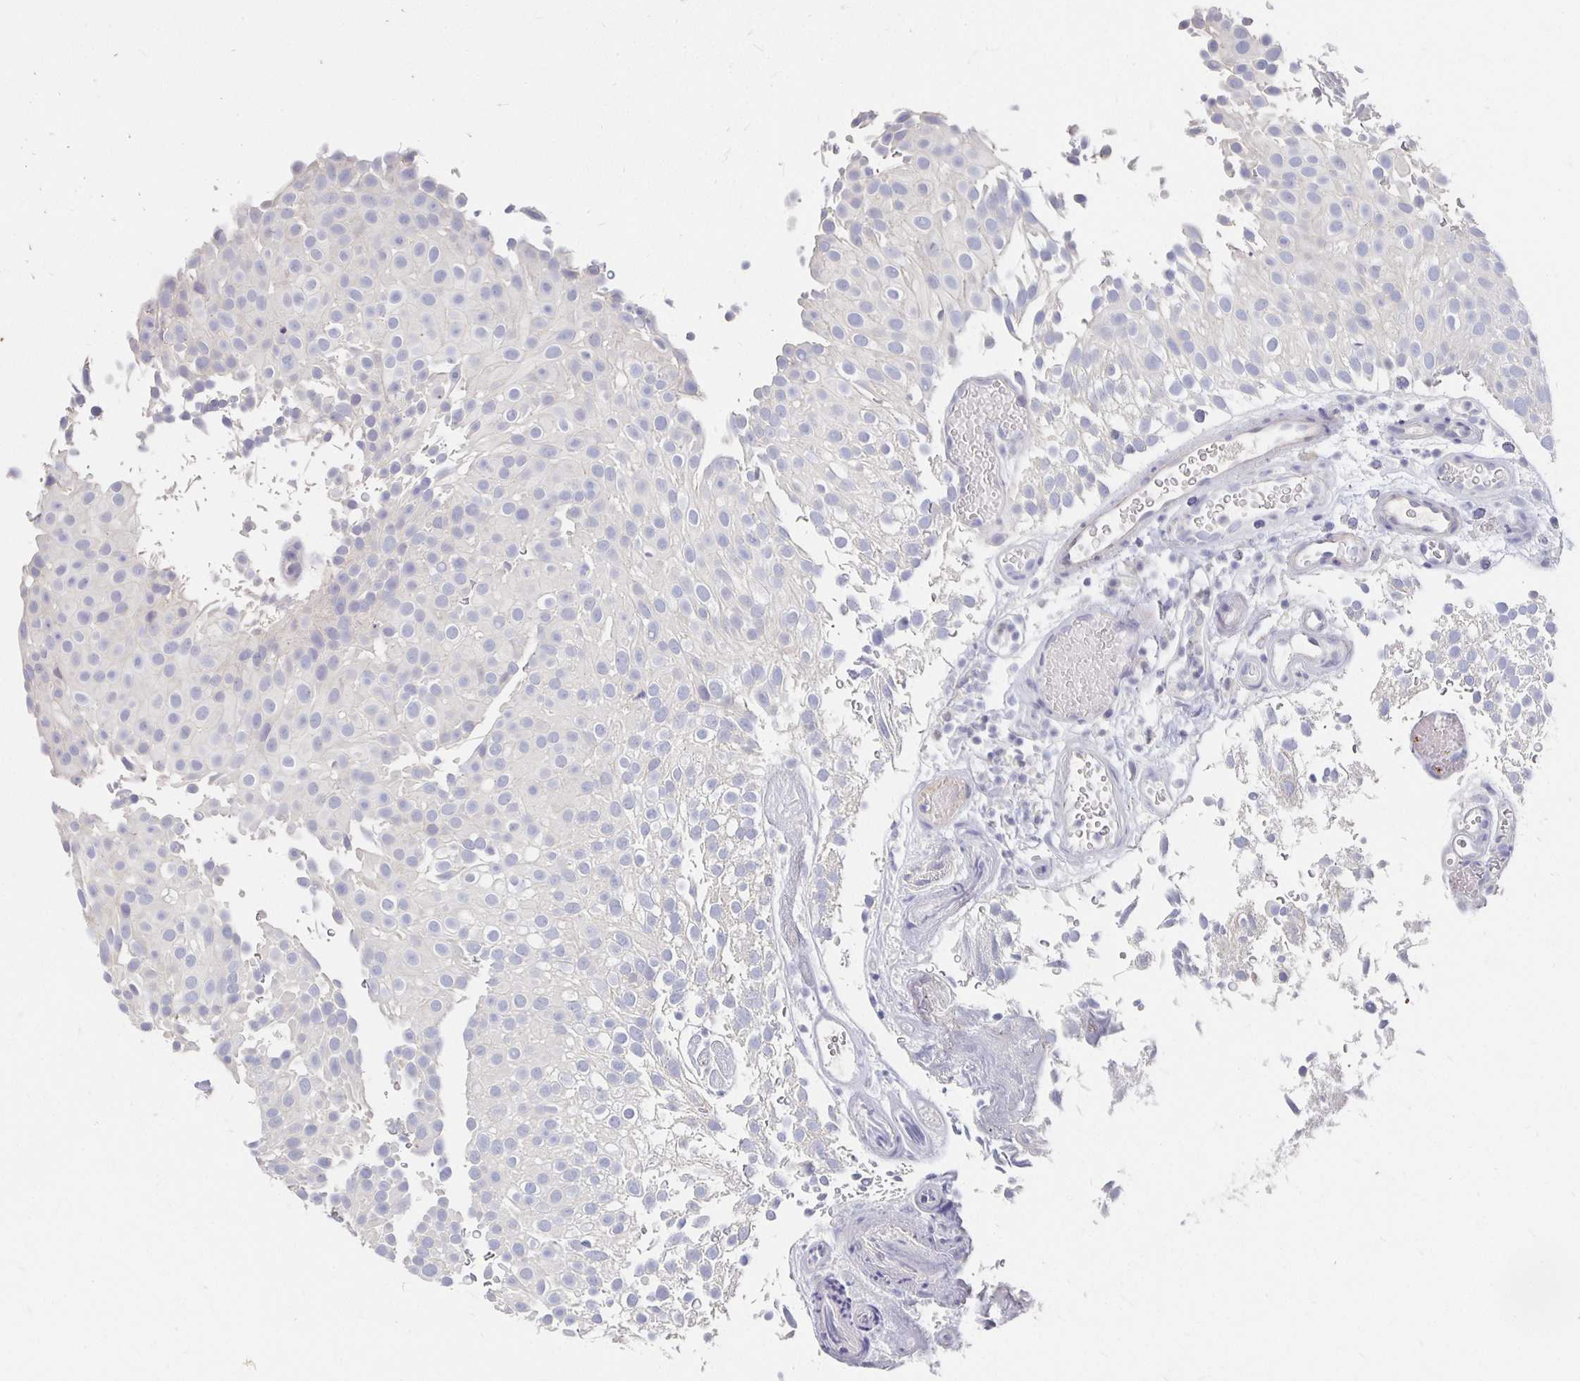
{"staining": {"intensity": "negative", "quantity": "none", "location": "none"}, "tissue": "urothelial cancer", "cell_type": "Tumor cells", "image_type": "cancer", "snomed": [{"axis": "morphology", "description": "Urothelial carcinoma, Low grade"}, {"axis": "topography", "description": "Urinary bladder"}], "caption": "Tumor cells are negative for protein expression in human low-grade urothelial carcinoma.", "gene": "FKRP", "patient": {"sex": "male", "age": 78}}